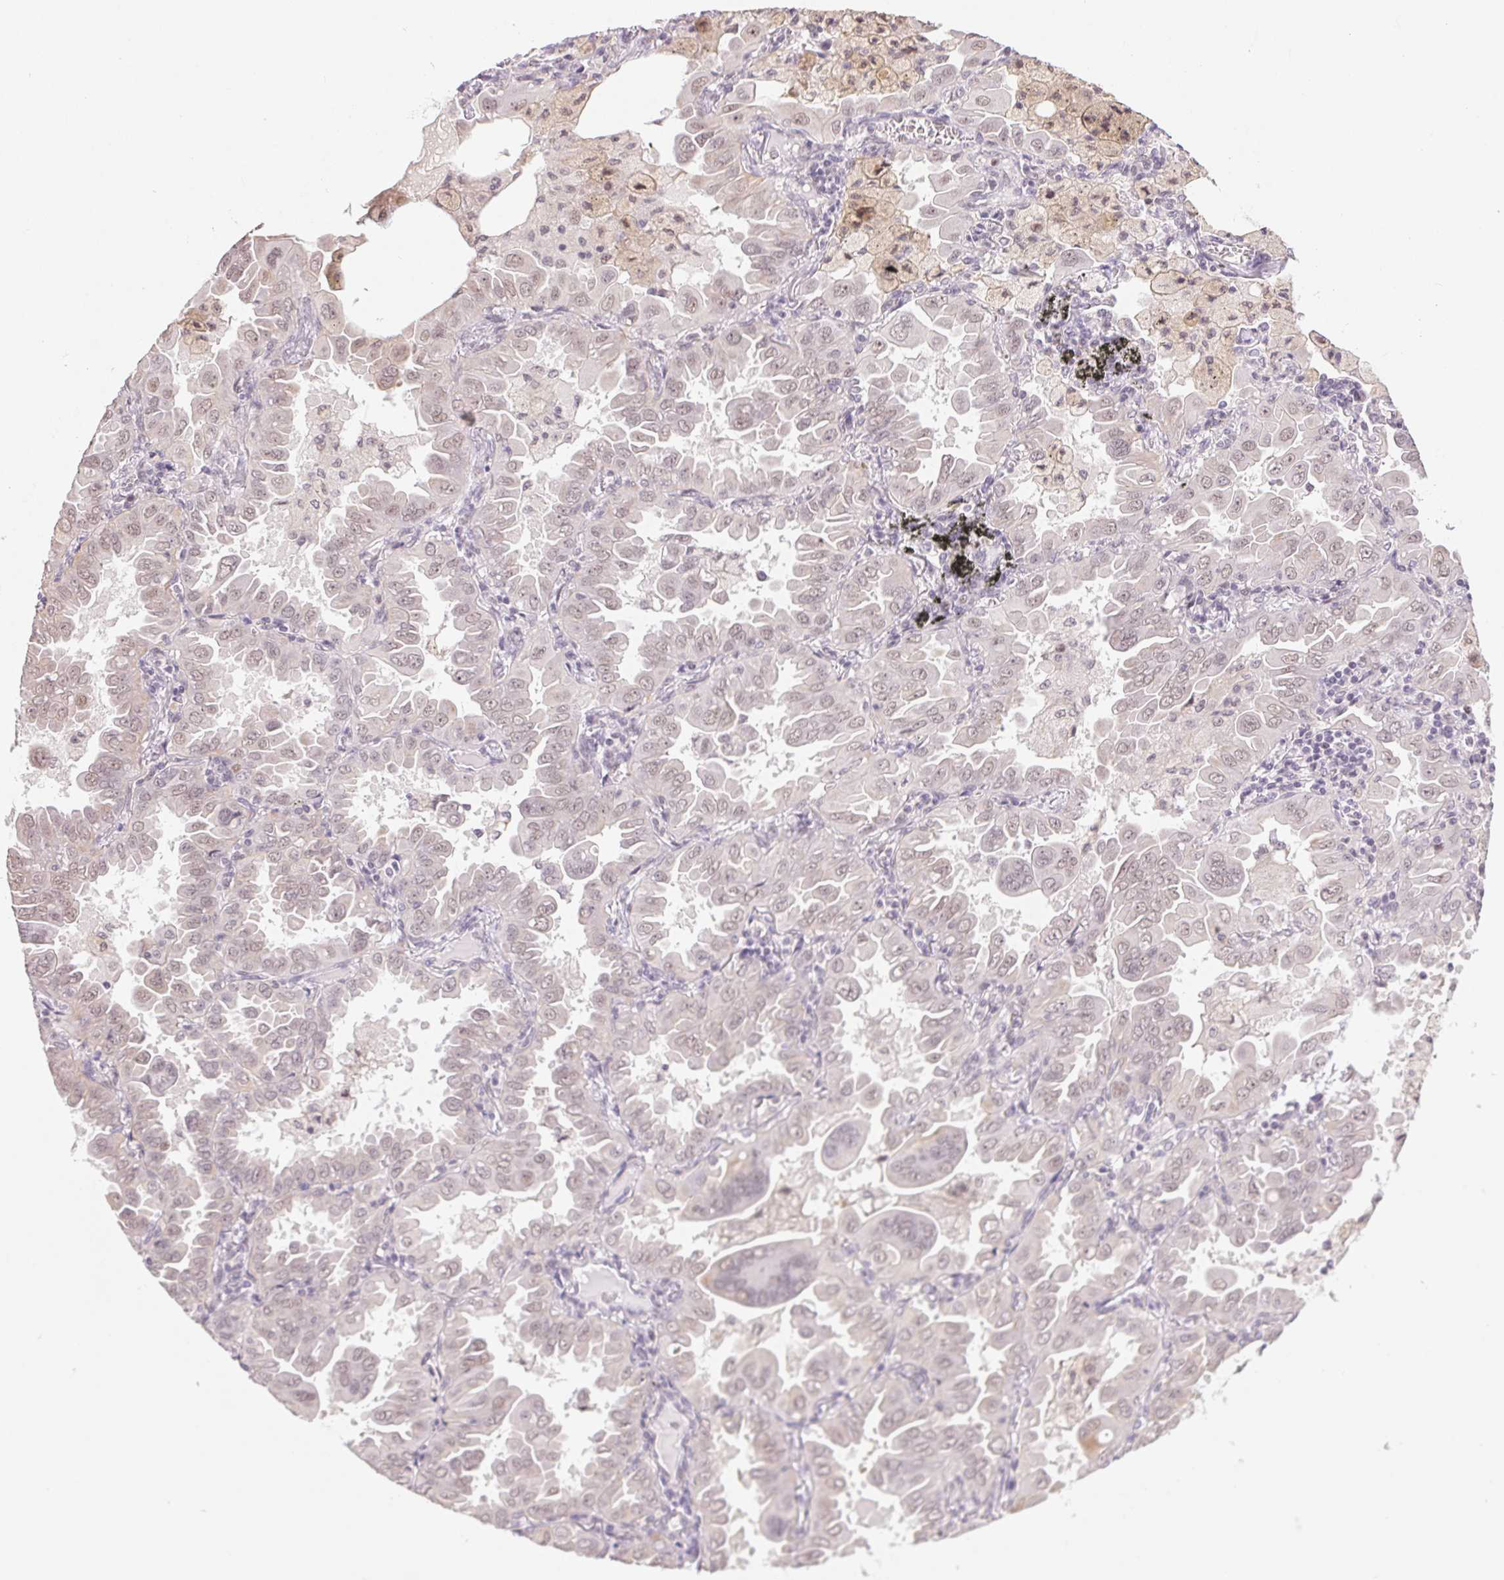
{"staining": {"intensity": "negative", "quantity": "none", "location": "none"}, "tissue": "lung cancer", "cell_type": "Tumor cells", "image_type": "cancer", "snomed": [{"axis": "morphology", "description": "Adenocarcinoma, NOS"}, {"axis": "topography", "description": "Lung"}], "caption": "Lung adenocarcinoma was stained to show a protein in brown. There is no significant staining in tumor cells.", "gene": "GRHL3", "patient": {"sex": "male", "age": 64}}